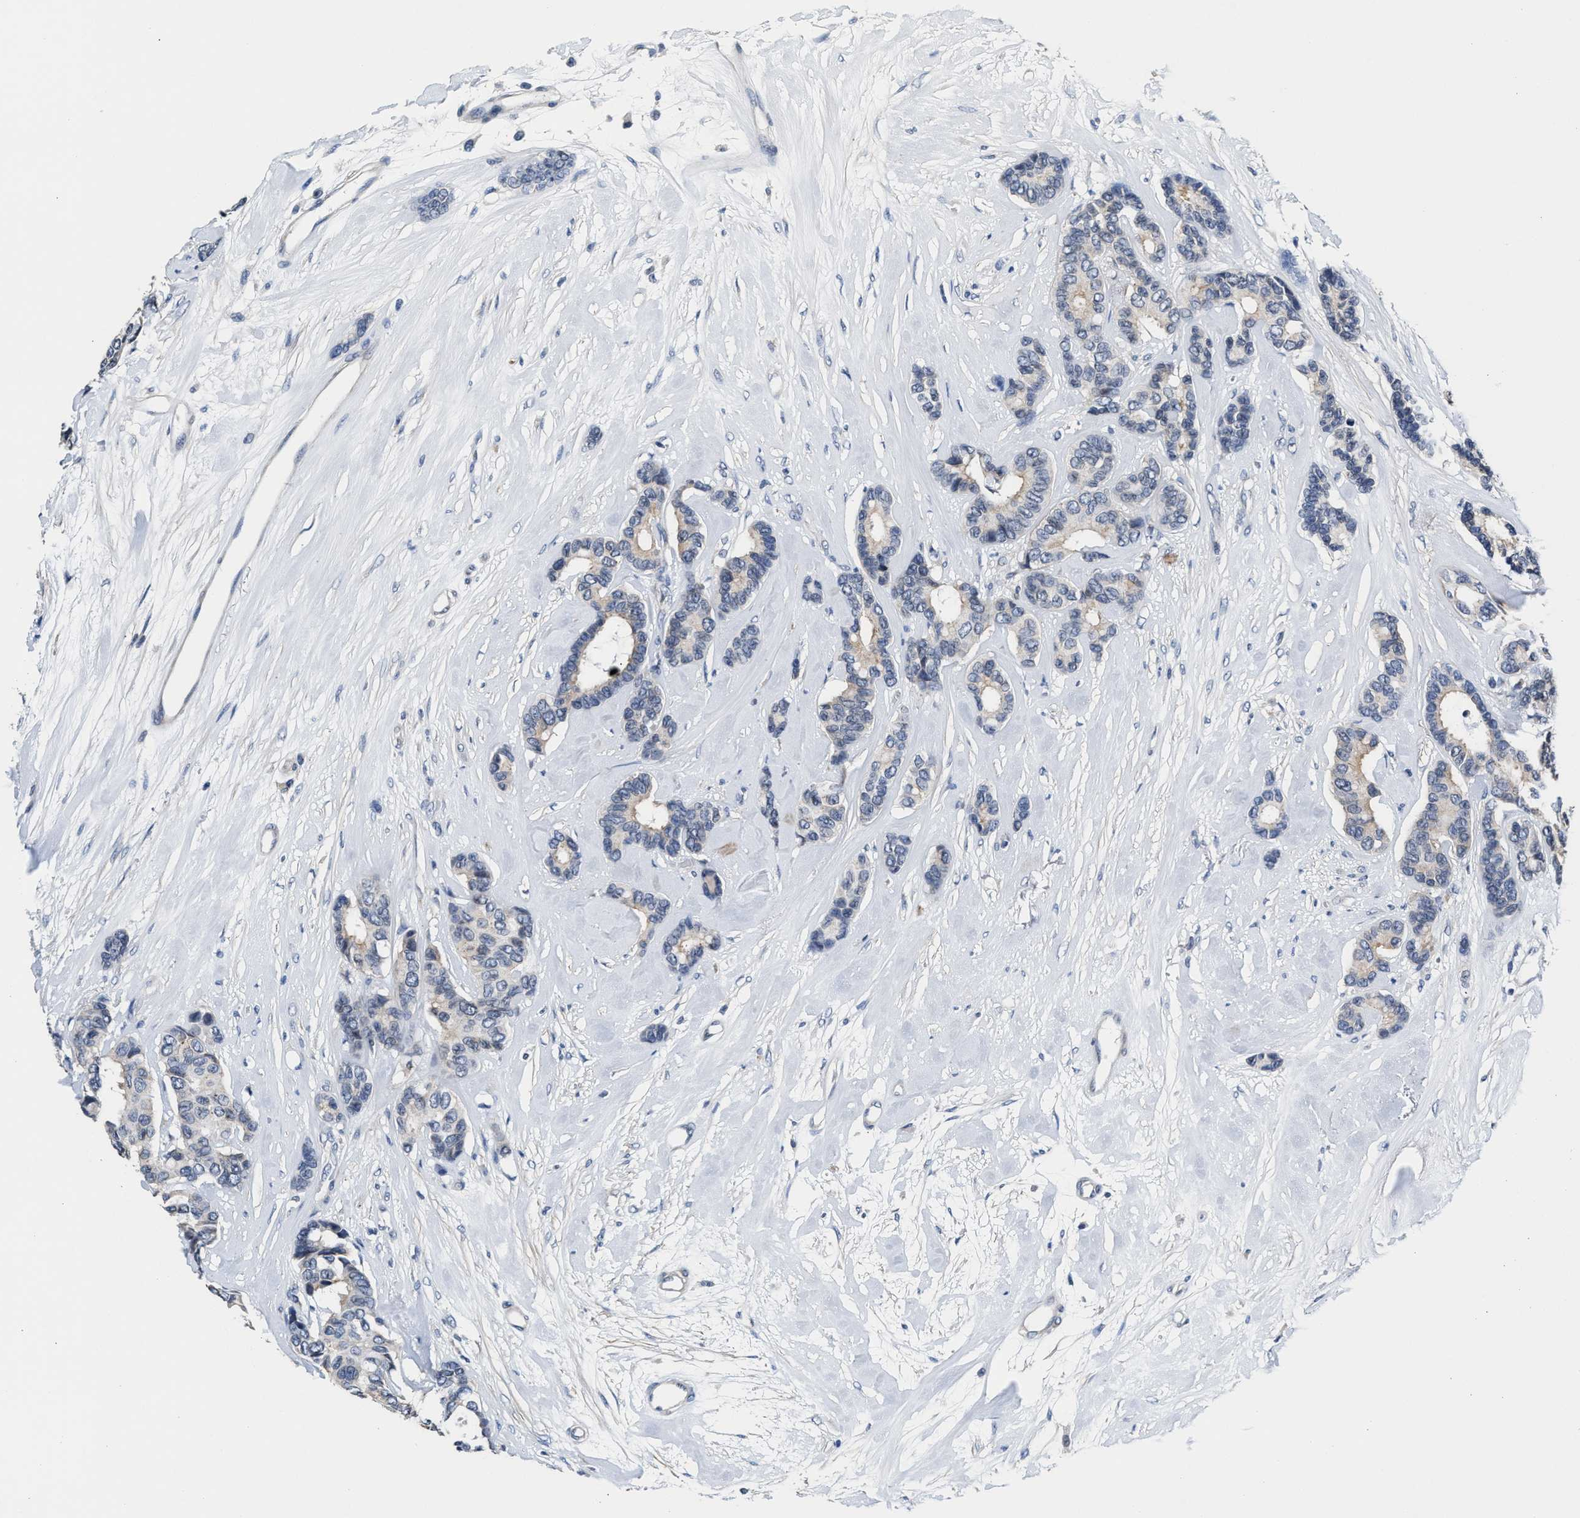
{"staining": {"intensity": "weak", "quantity": "<25%", "location": "cytoplasmic/membranous"}, "tissue": "breast cancer", "cell_type": "Tumor cells", "image_type": "cancer", "snomed": [{"axis": "morphology", "description": "Duct carcinoma"}, {"axis": "topography", "description": "Breast"}], "caption": "A high-resolution histopathology image shows IHC staining of breast cancer (invasive ductal carcinoma), which reveals no significant staining in tumor cells.", "gene": "MYH3", "patient": {"sex": "female", "age": 87}}